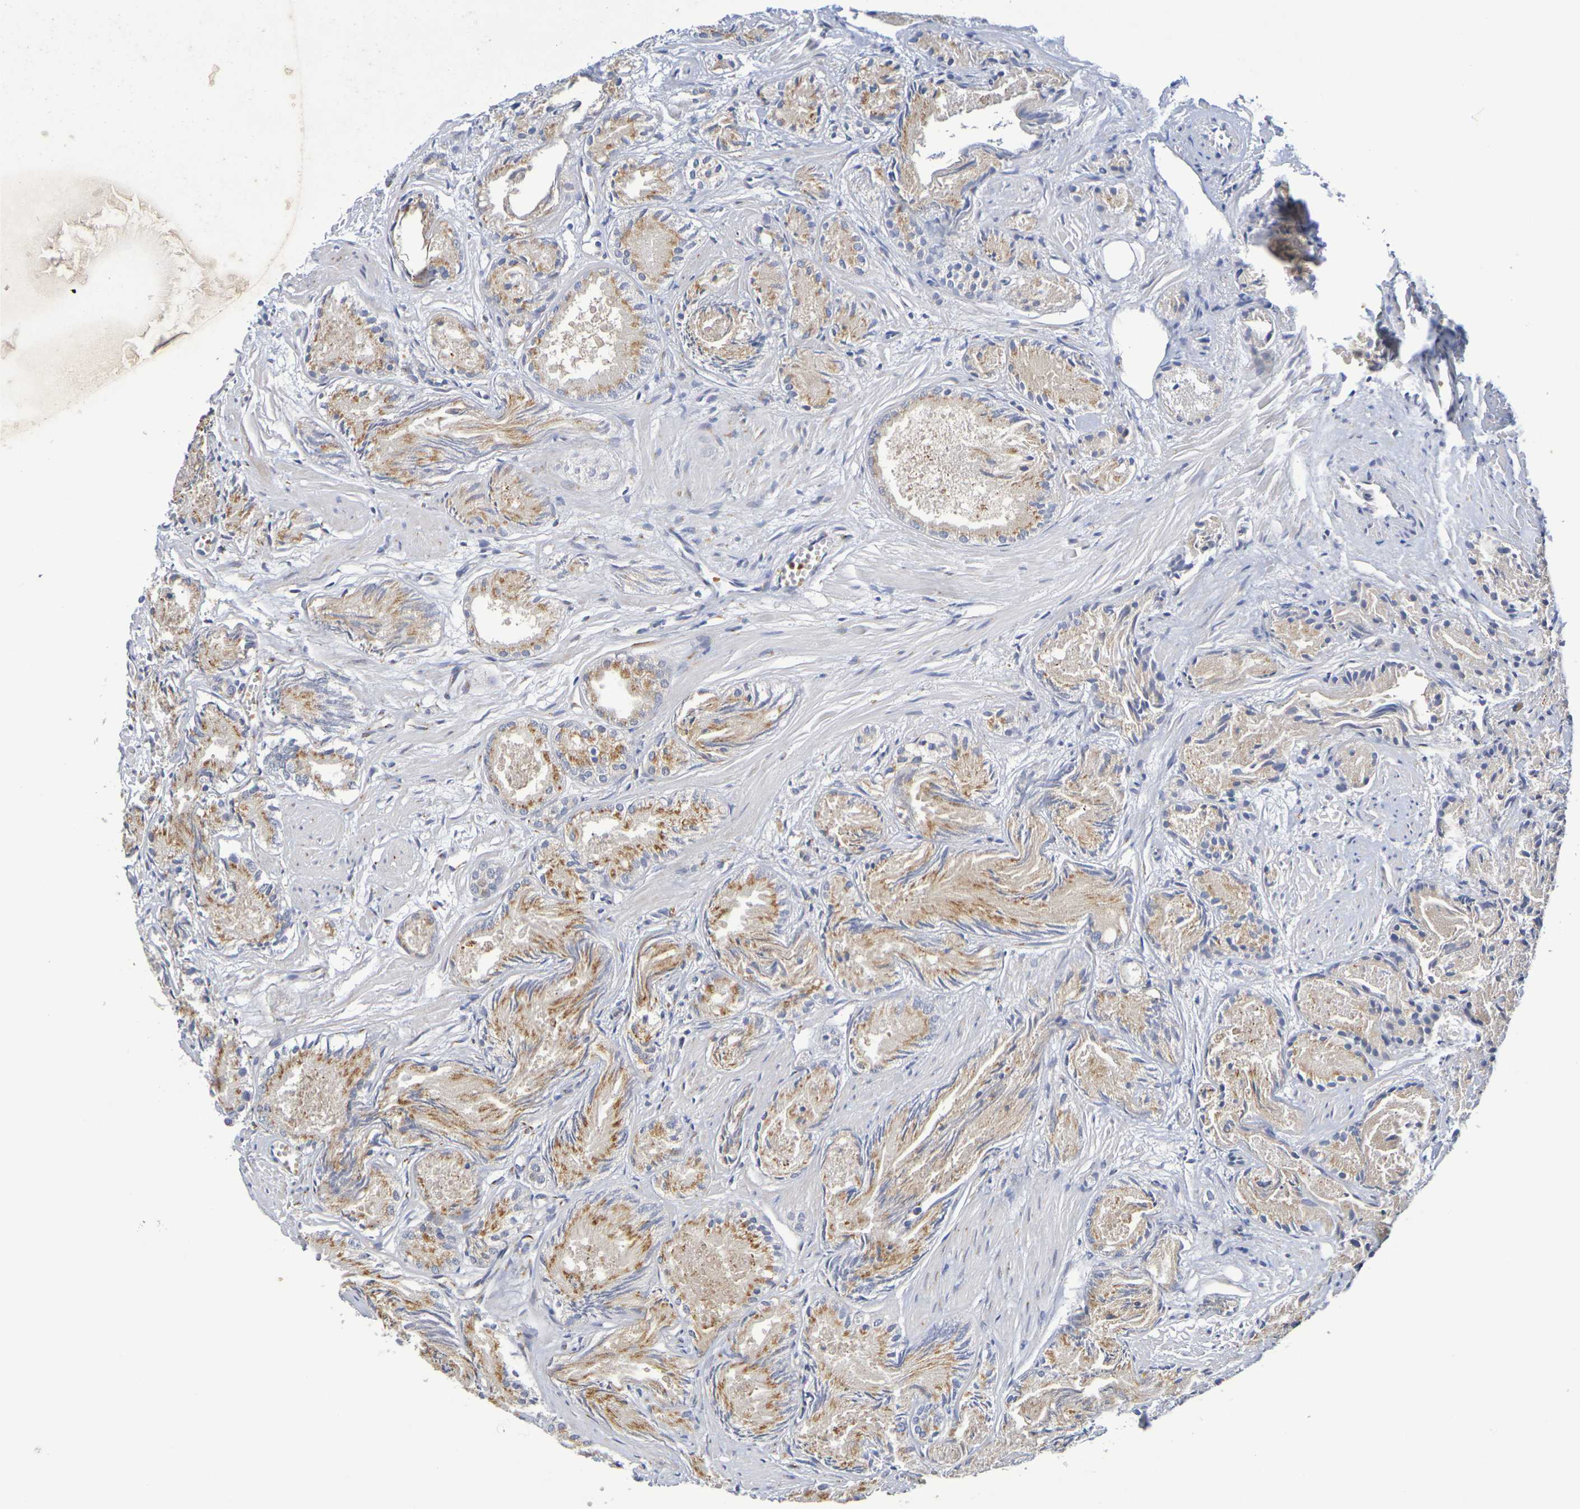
{"staining": {"intensity": "moderate", "quantity": ">75%", "location": "cytoplasmic/membranous"}, "tissue": "prostate cancer", "cell_type": "Tumor cells", "image_type": "cancer", "snomed": [{"axis": "morphology", "description": "Adenocarcinoma, Low grade"}, {"axis": "topography", "description": "Prostate"}], "caption": "DAB immunohistochemical staining of human adenocarcinoma (low-grade) (prostate) reveals moderate cytoplasmic/membranous protein positivity in about >75% of tumor cells.", "gene": "DCP2", "patient": {"sex": "male", "age": 72}}